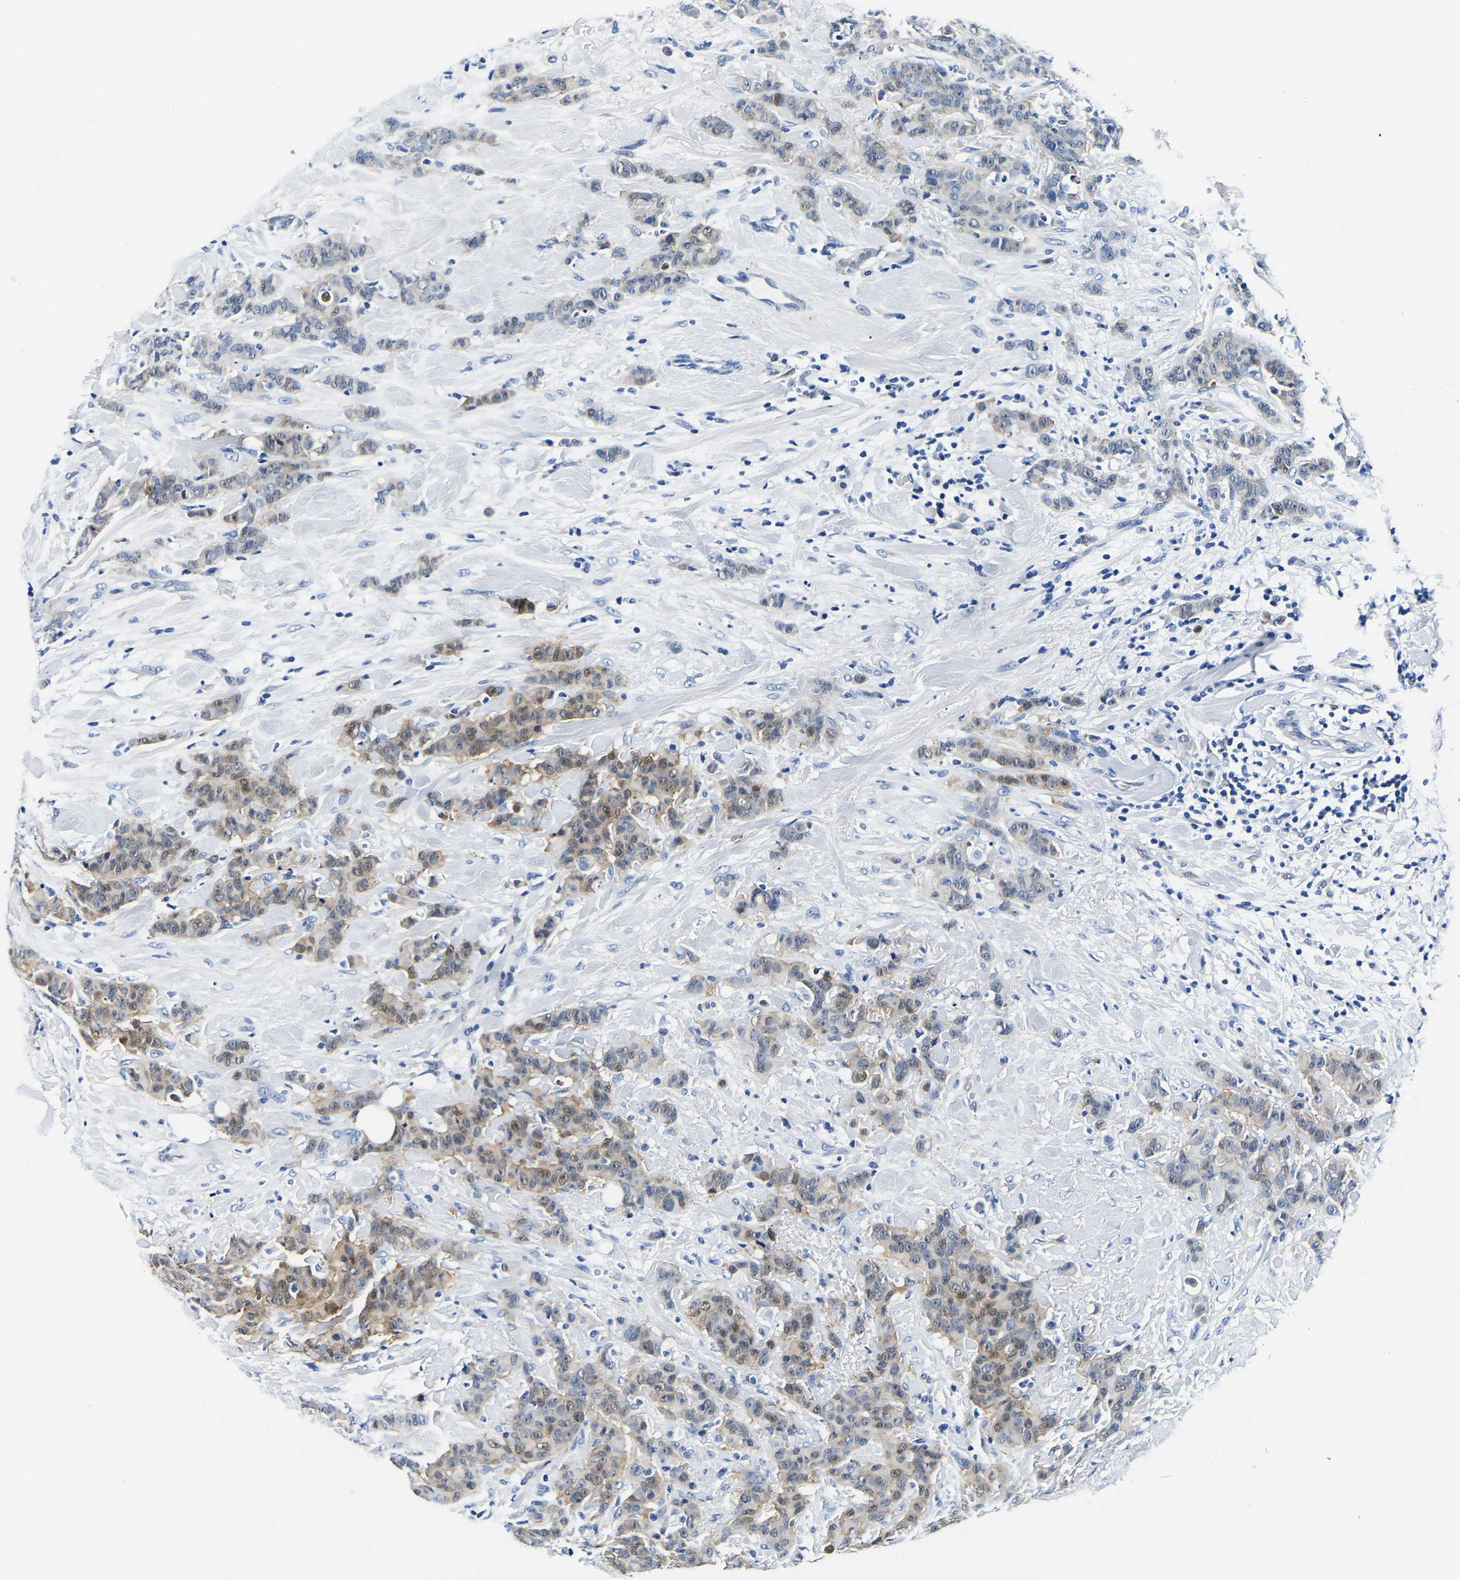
{"staining": {"intensity": "weak", "quantity": "25%-75%", "location": "cytoplasmic/membranous"}, "tissue": "breast cancer", "cell_type": "Tumor cells", "image_type": "cancer", "snomed": [{"axis": "morphology", "description": "Normal tissue, NOS"}, {"axis": "morphology", "description": "Duct carcinoma"}, {"axis": "topography", "description": "Breast"}], "caption": "Protein expression analysis of human breast cancer (infiltrating ductal carcinoma) reveals weak cytoplasmic/membranous staining in about 25%-75% of tumor cells. (IHC, brightfield microscopy, high magnification).", "gene": "S100A13", "patient": {"sex": "female", "age": 40}}